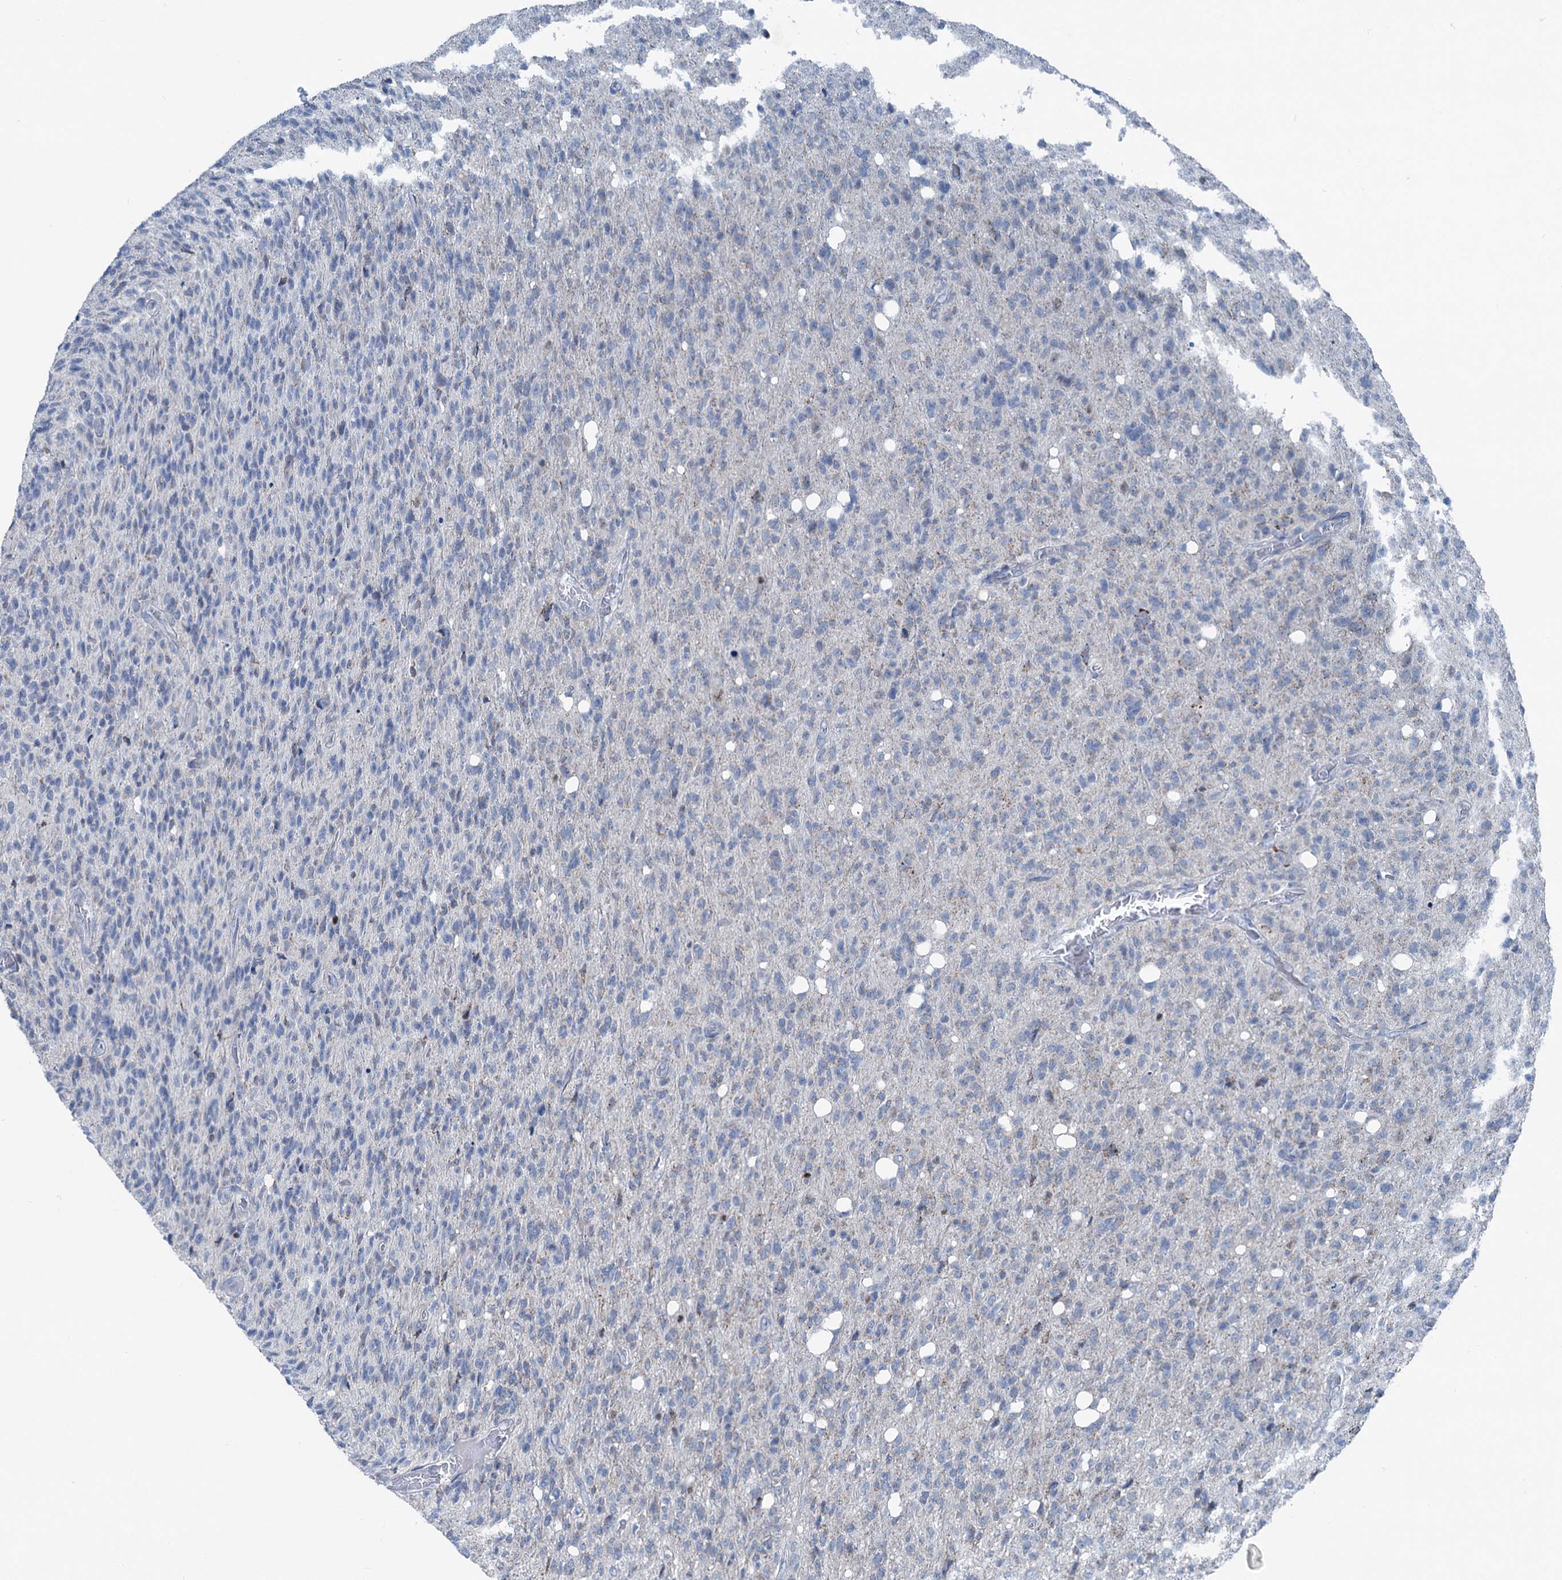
{"staining": {"intensity": "negative", "quantity": "none", "location": "none"}, "tissue": "glioma", "cell_type": "Tumor cells", "image_type": "cancer", "snomed": [{"axis": "morphology", "description": "Glioma, malignant, High grade"}, {"axis": "topography", "description": "Brain"}], "caption": "Photomicrograph shows no significant protein expression in tumor cells of glioma.", "gene": "ELP4", "patient": {"sex": "female", "age": 57}}